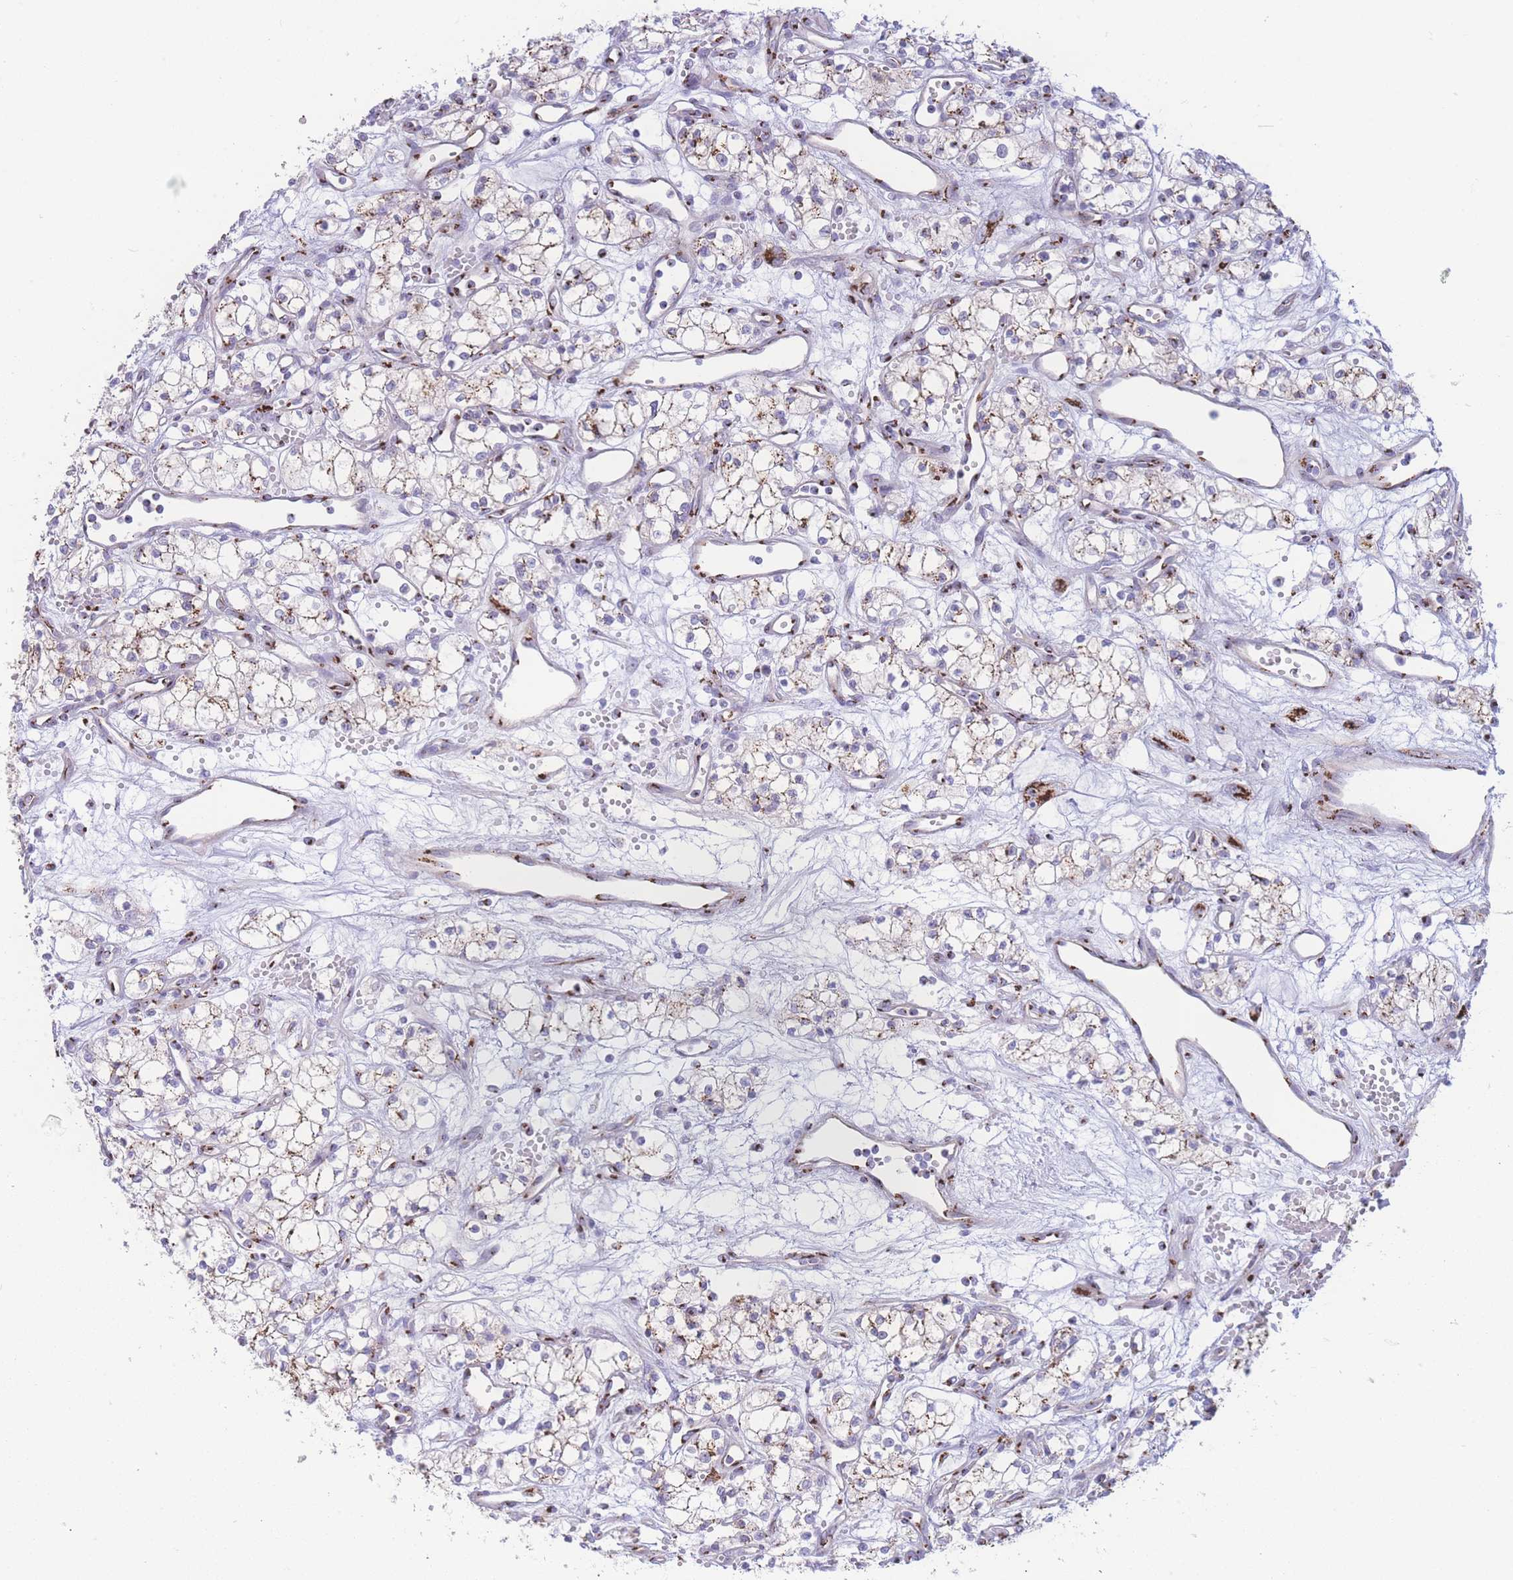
{"staining": {"intensity": "moderate", "quantity": ">75%", "location": "cytoplasmic/membranous"}, "tissue": "renal cancer", "cell_type": "Tumor cells", "image_type": "cancer", "snomed": [{"axis": "morphology", "description": "Adenocarcinoma, NOS"}, {"axis": "topography", "description": "Kidney"}], "caption": "Immunohistochemical staining of human adenocarcinoma (renal) demonstrates moderate cytoplasmic/membranous protein positivity in approximately >75% of tumor cells. The protein of interest is shown in brown color, while the nuclei are stained blue.", "gene": "GOLM2", "patient": {"sex": "male", "age": 59}}